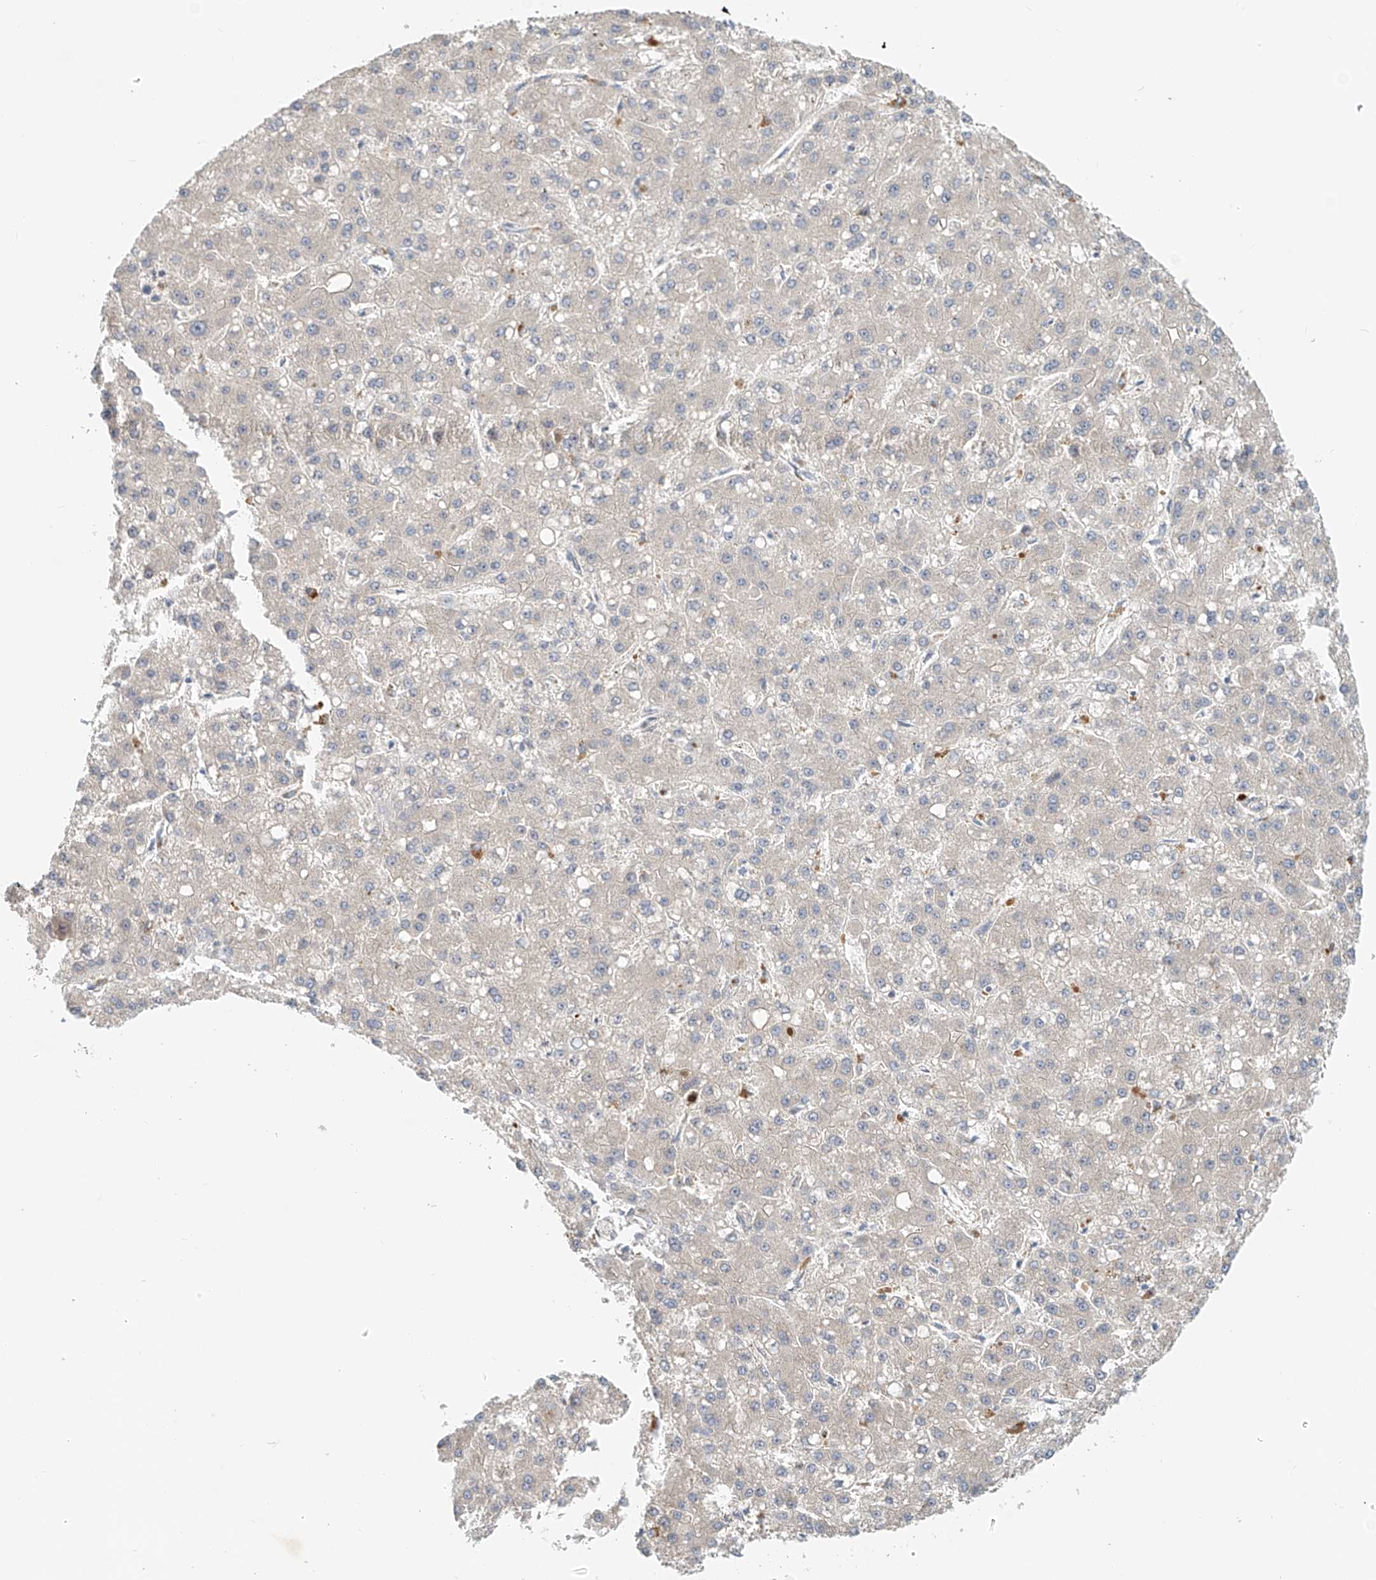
{"staining": {"intensity": "negative", "quantity": "none", "location": "none"}, "tissue": "liver cancer", "cell_type": "Tumor cells", "image_type": "cancer", "snomed": [{"axis": "morphology", "description": "Carcinoma, Hepatocellular, NOS"}, {"axis": "topography", "description": "Liver"}], "caption": "A high-resolution photomicrograph shows immunohistochemistry staining of liver hepatocellular carcinoma, which shows no significant staining in tumor cells. The staining is performed using DAB brown chromogen with nuclei counter-stained in using hematoxylin.", "gene": "LYRM9", "patient": {"sex": "male", "age": 67}}